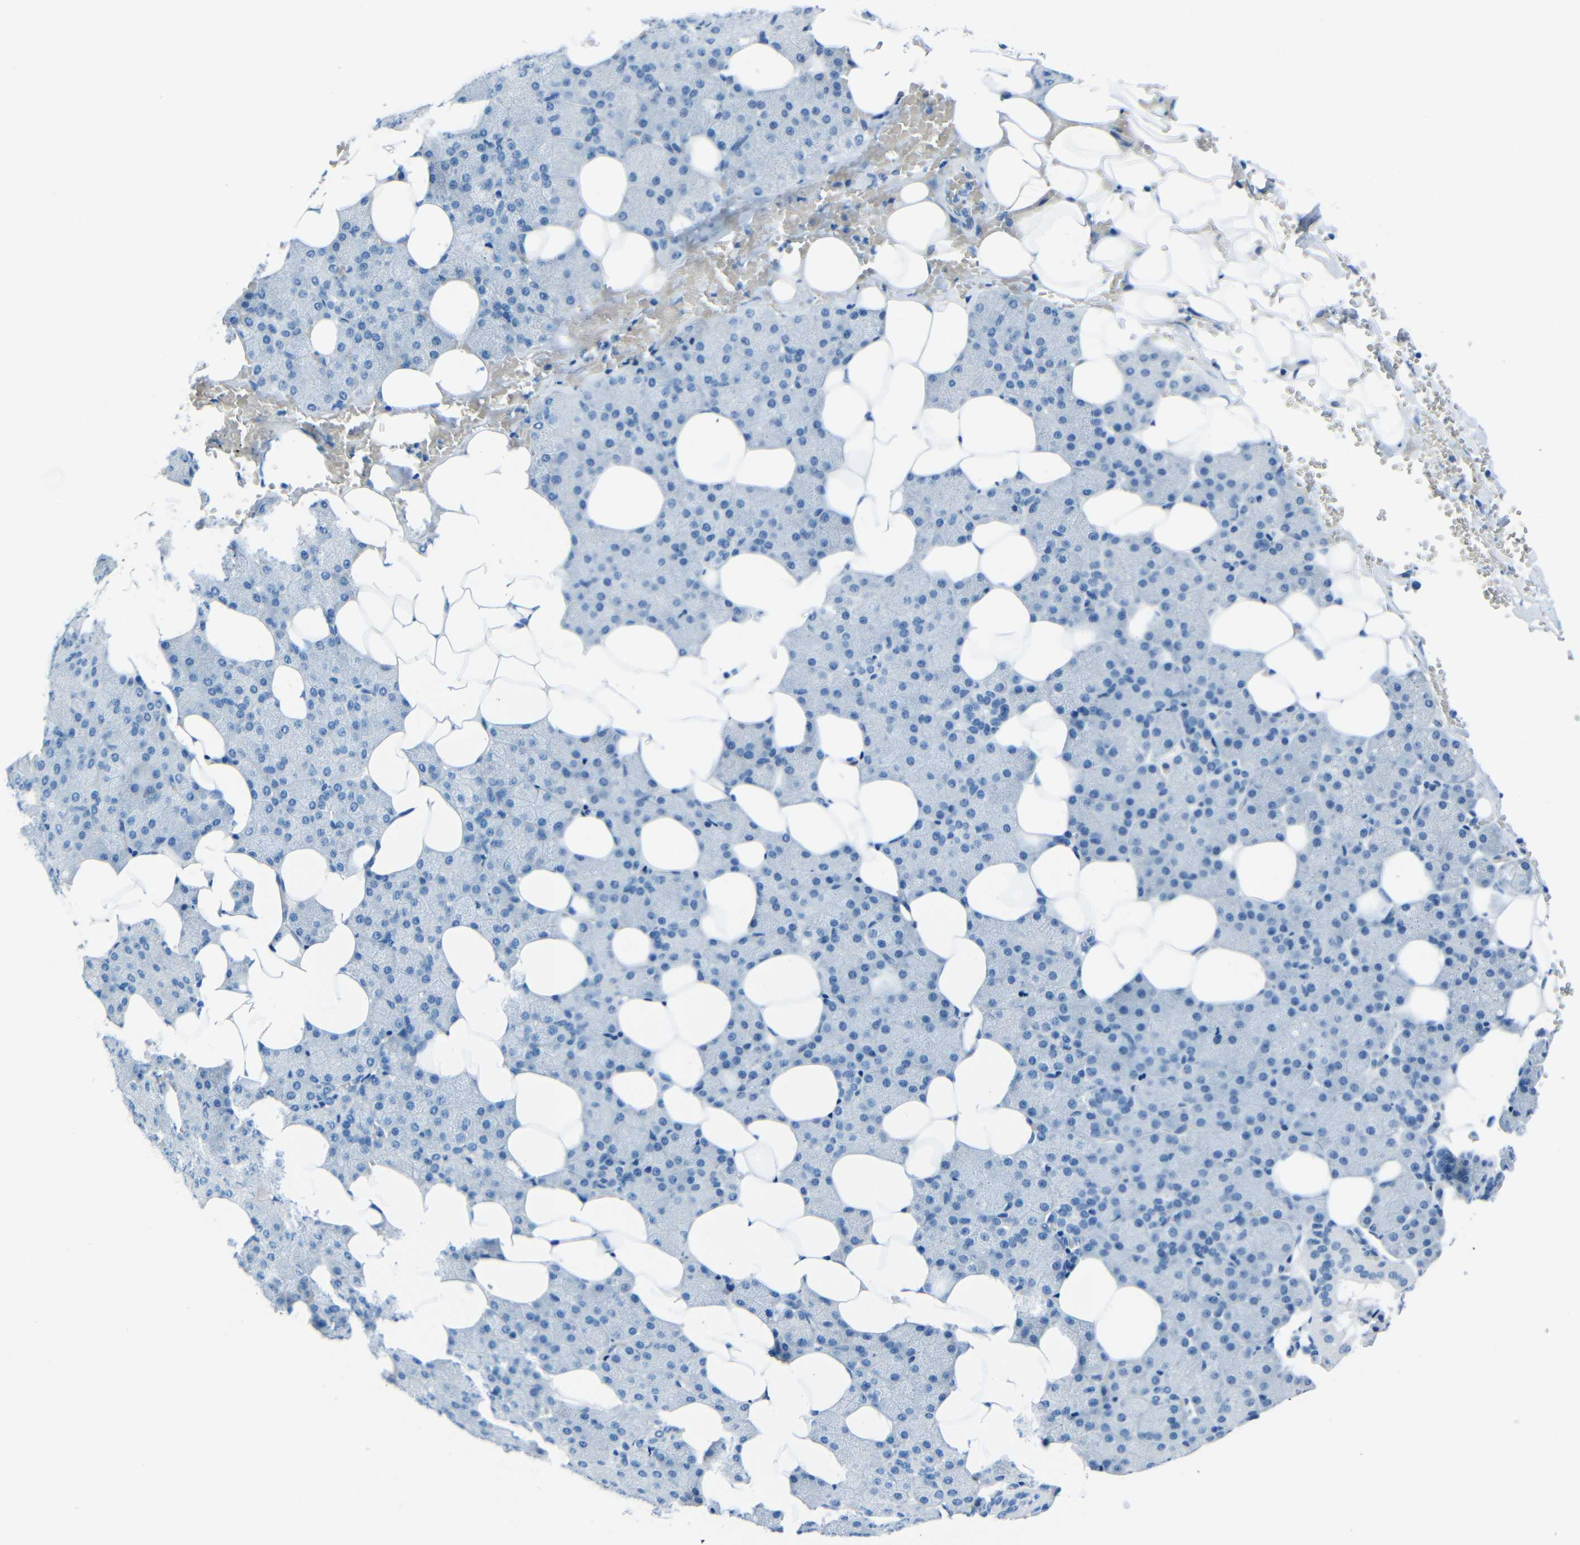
{"staining": {"intensity": "negative", "quantity": "none", "location": "none"}, "tissue": "salivary gland", "cell_type": "Glandular cells", "image_type": "normal", "snomed": [{"axis": "morphology", "description": "Normal tissue, NOS"}, {"axis": "topography", "description": "Lymph node"}, {"axis": "topography", "description": "Salivary gland"}], "caption": "This is an immunohistochemistry micrograph of unremarkable salivary gland. There is no staining in glandular cells.", "gene": "FBN2", "patient": {"sex": "male", "age": 8}}